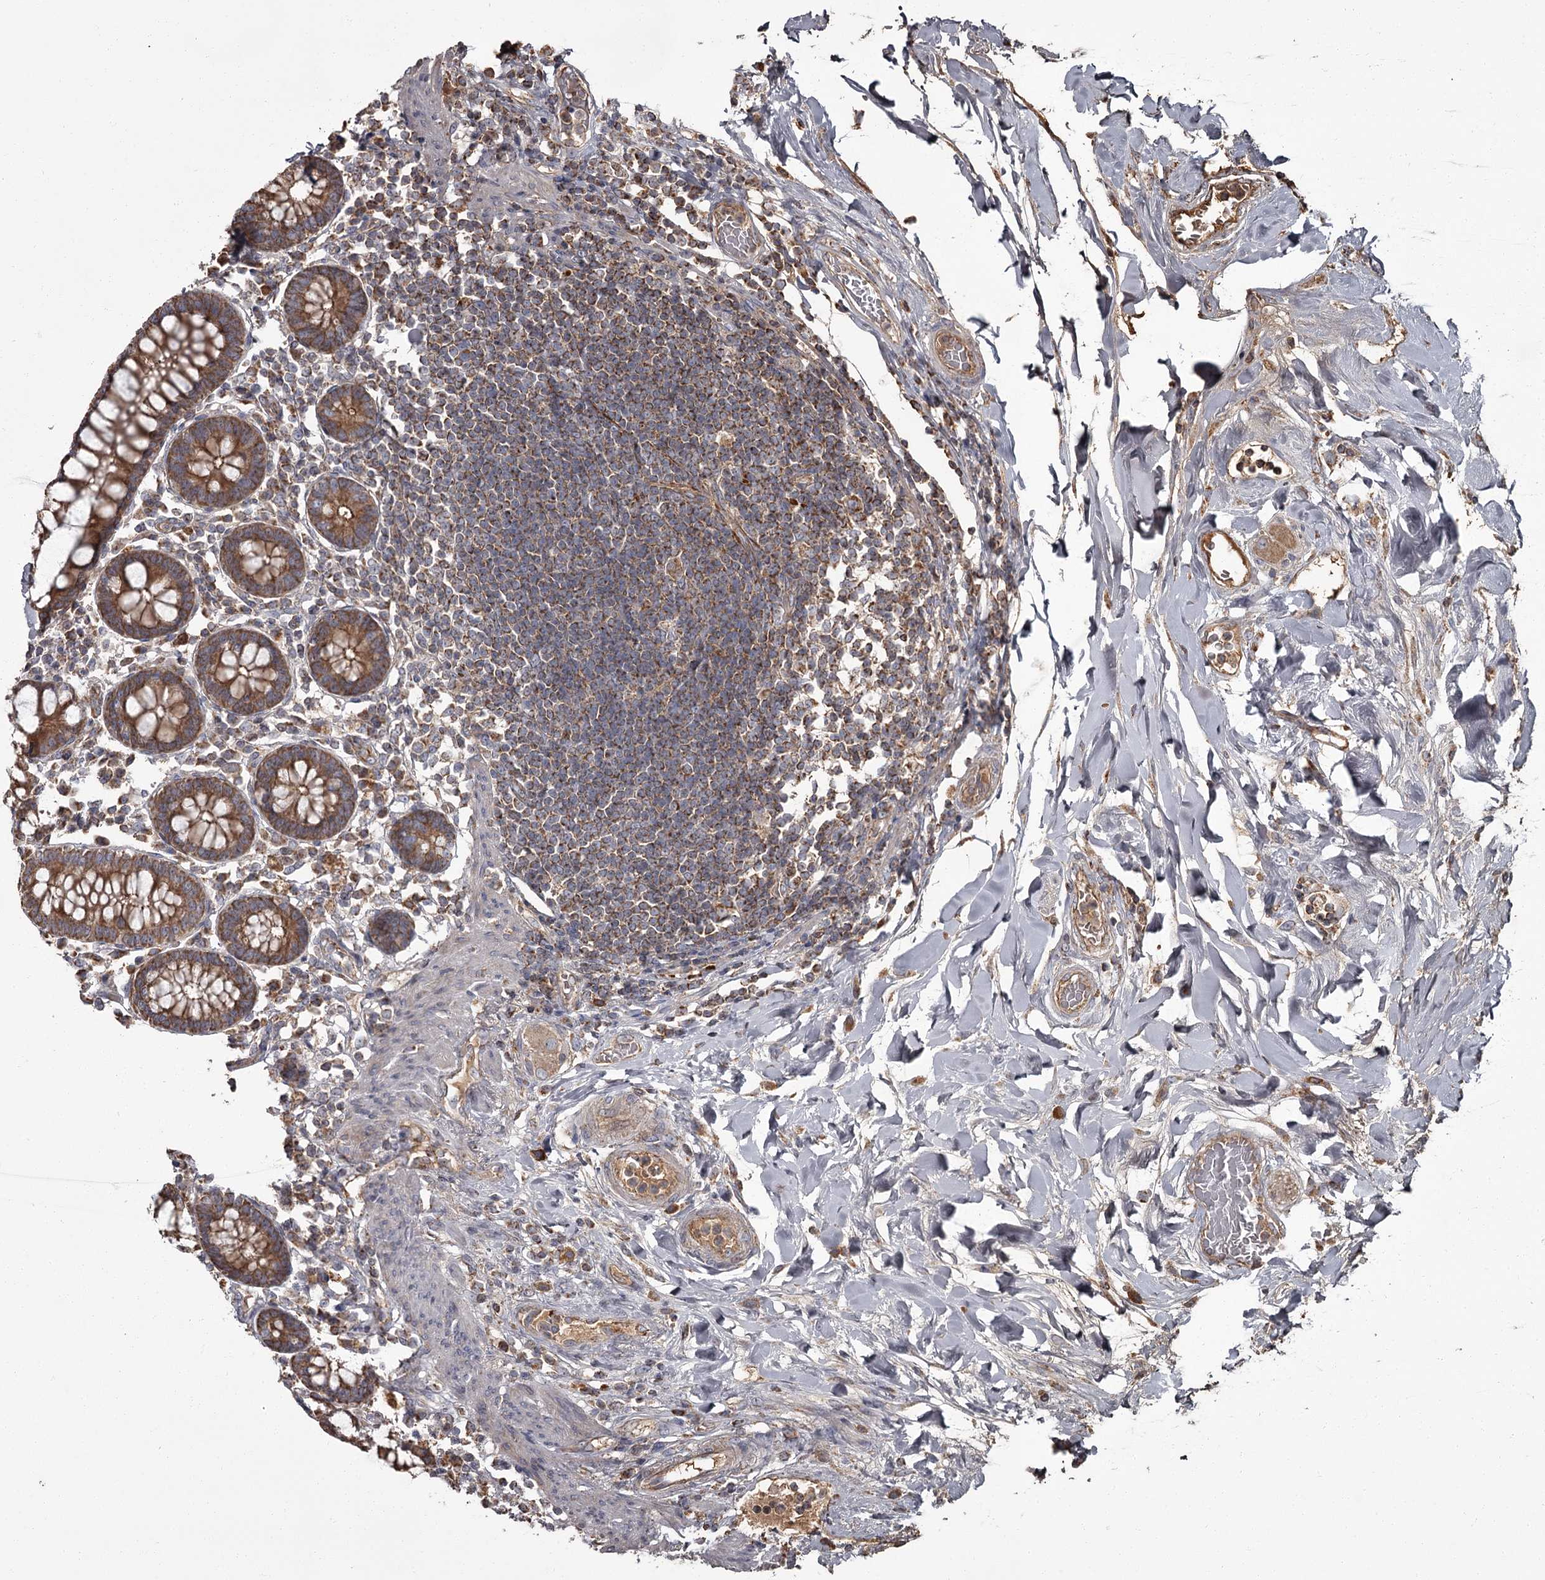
{"staining": {"intensity": "moderate", "quantity": ">75%", "location": "cytoplasmic/membranous"}, "tissue": "colon", "cell_type": "Endothelial cells", "image_type": "normal", "snomed": [{"axis": "morphology", "description": "Normal tissue, NOS"}, {"axis": "topography", "description": "Colon"}], "caption": "The histopathology image shows staining of normal colon, revealing moderate cytoplasmic/membranous protein positivity (brown color) within endothelial cells.", "gene": "THAP9", "patient": {"sex": "female", "age": 79}}